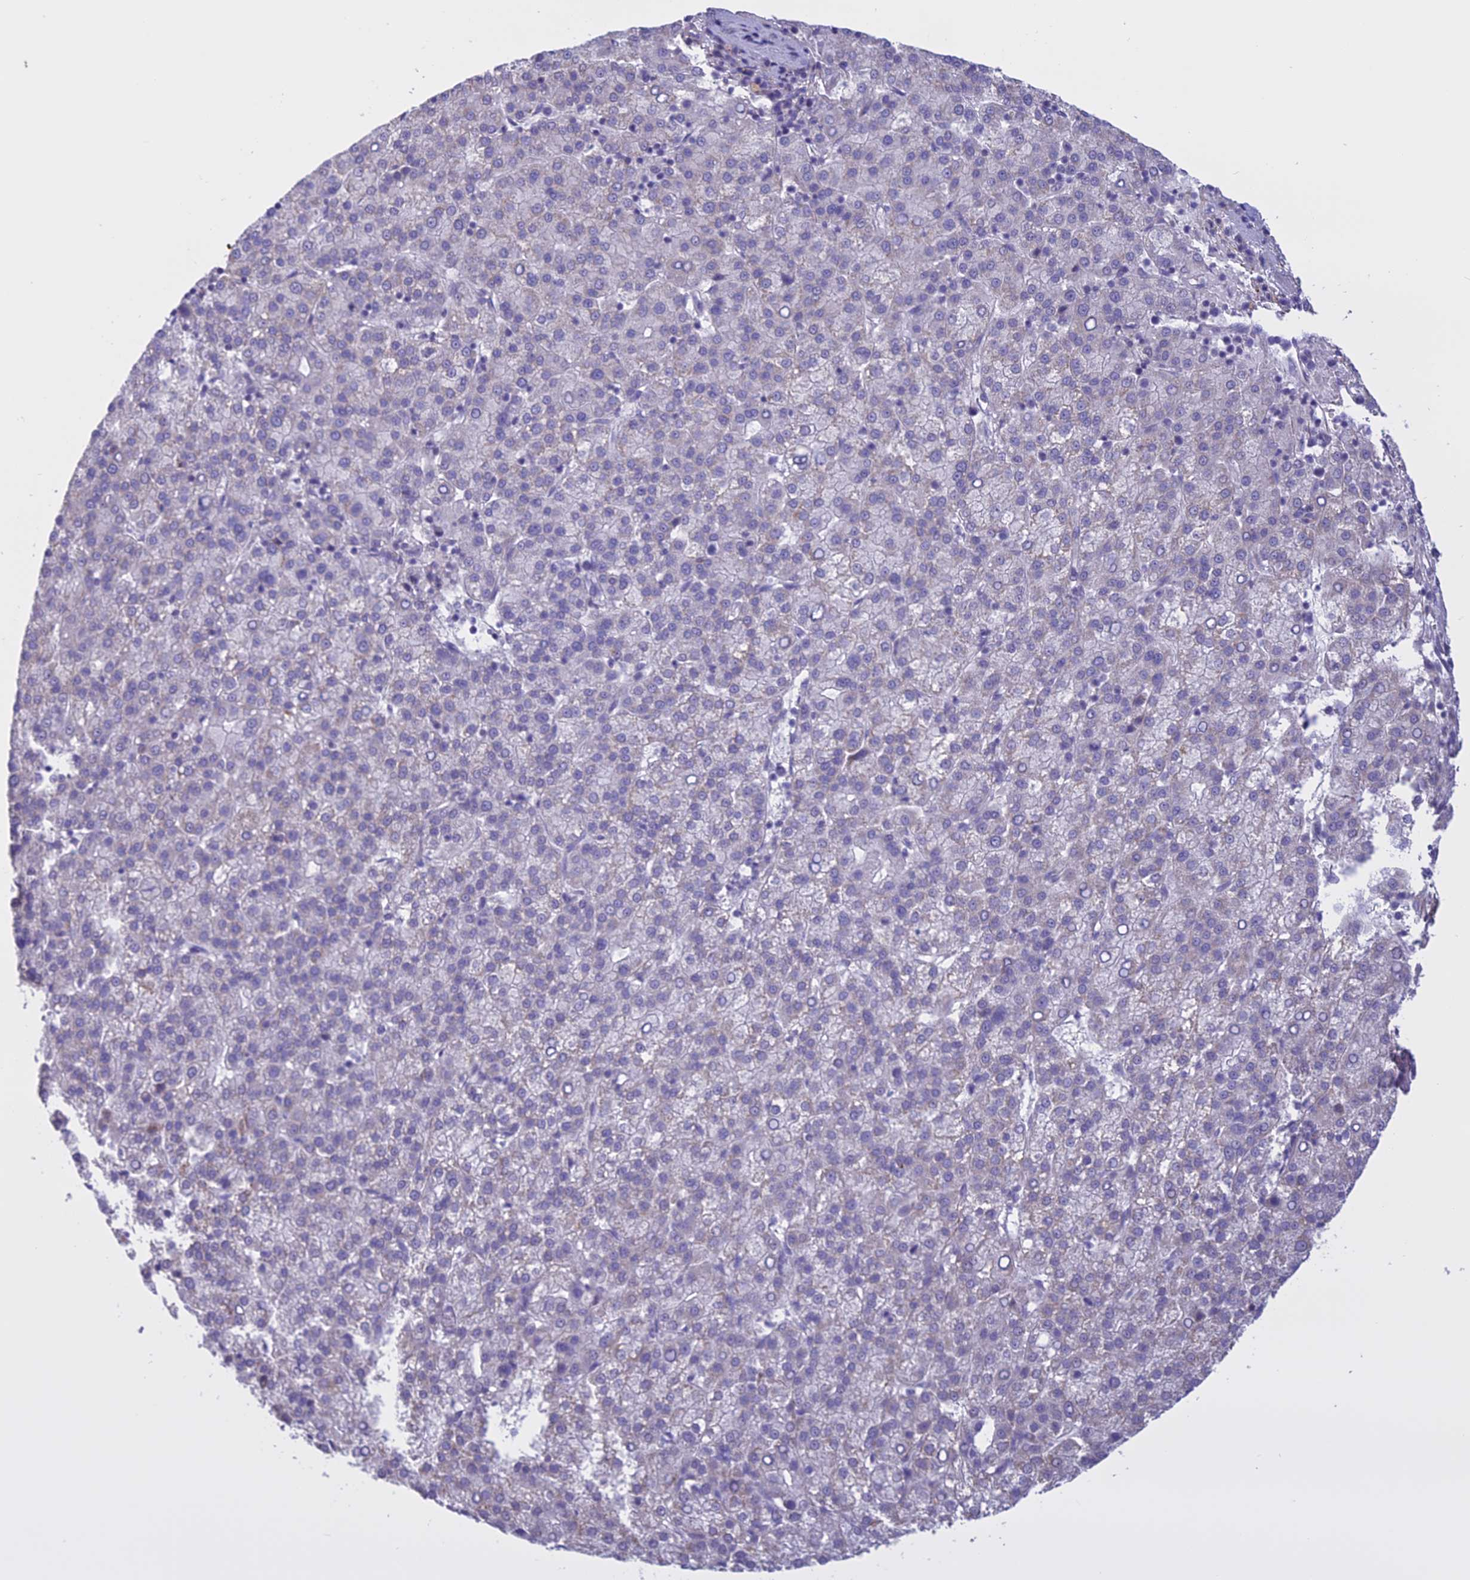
{"staining": {"intensity": "negative", "quantity": "none", "location": "none"}, "tissue": "liver cancer", "cell_type": "Tumor cells", "image_type": "cancer", "snomed": [{"axis": "morphology", "description": "Carcinoma, Hepatocellular, NOS"}, {"axis": "topography", "description": "Liver"}], "caption": "DAB immunohistochemical staining of human liver cancer (hepatocellular carcinoma) demonstrates no significant positivity in tumor cells.", "gene": "SPHKAP", "patient": {"sex": "female", "age": 58}}